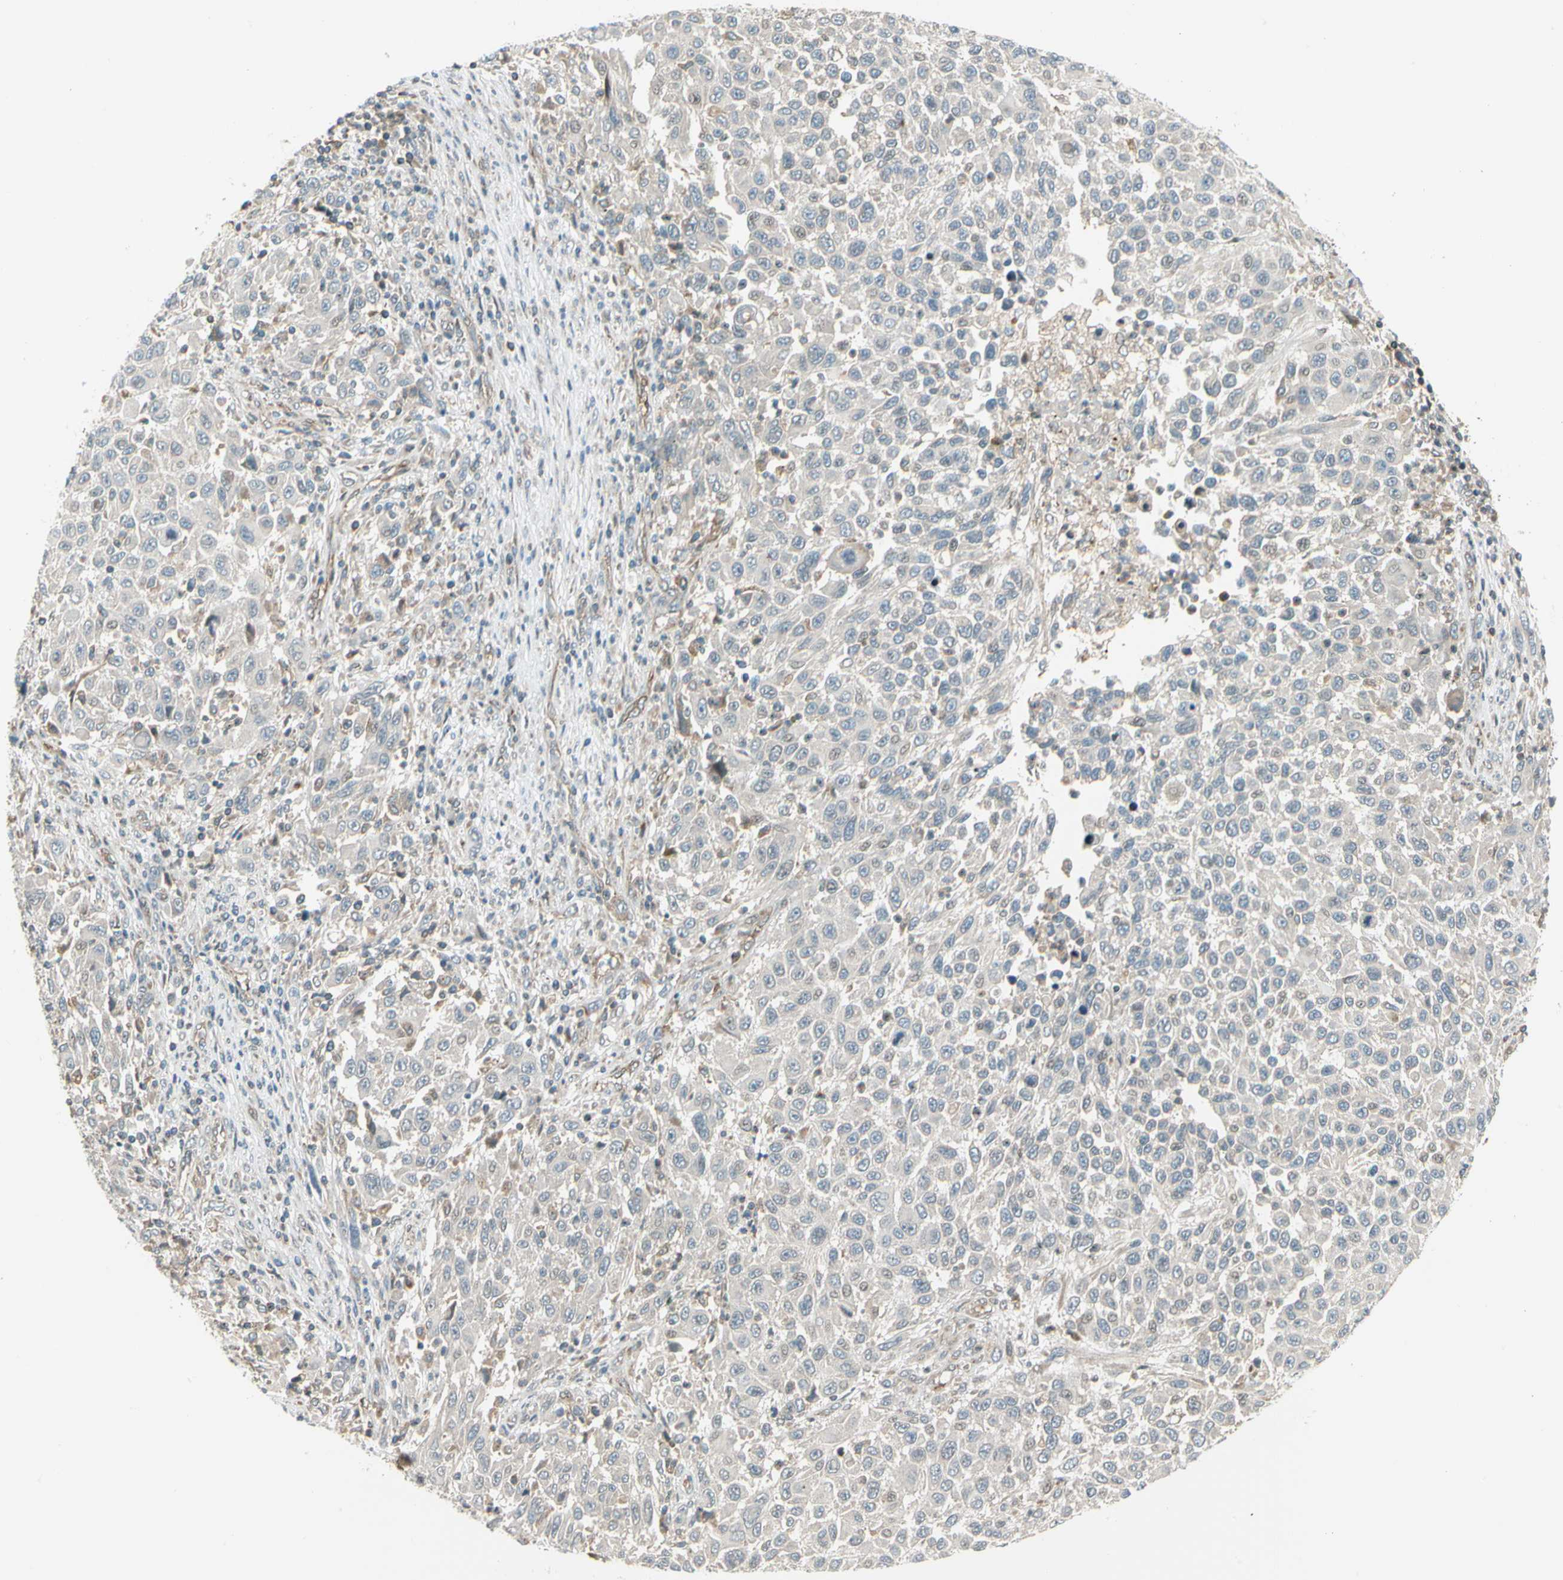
{"staining": {"intensity": "negative", "quantity": "none", "location": "none"}, "tissue": "melanoma", "cell_type": "Tumor cells", "image_type": "cancer", "snomed": [{"axis": "morphology", "description": "Malignant melanoma, Metastatic site"}, {"axis": "topography", "description": "Lymph node"}], "caption": "A micrograph of malignant melanoma (metastatic site) stained for a protein exhibits no brown staining in tumor cells. Brightfield microscopy of immunohistochemistry (IHC) stained with DAB (3,3'-diaminobenzidine) (brown) and hematoxylin (blue), captured at high magnification.", "gene": "TRIO", "patient": {"sex": "male", "age": 61}}